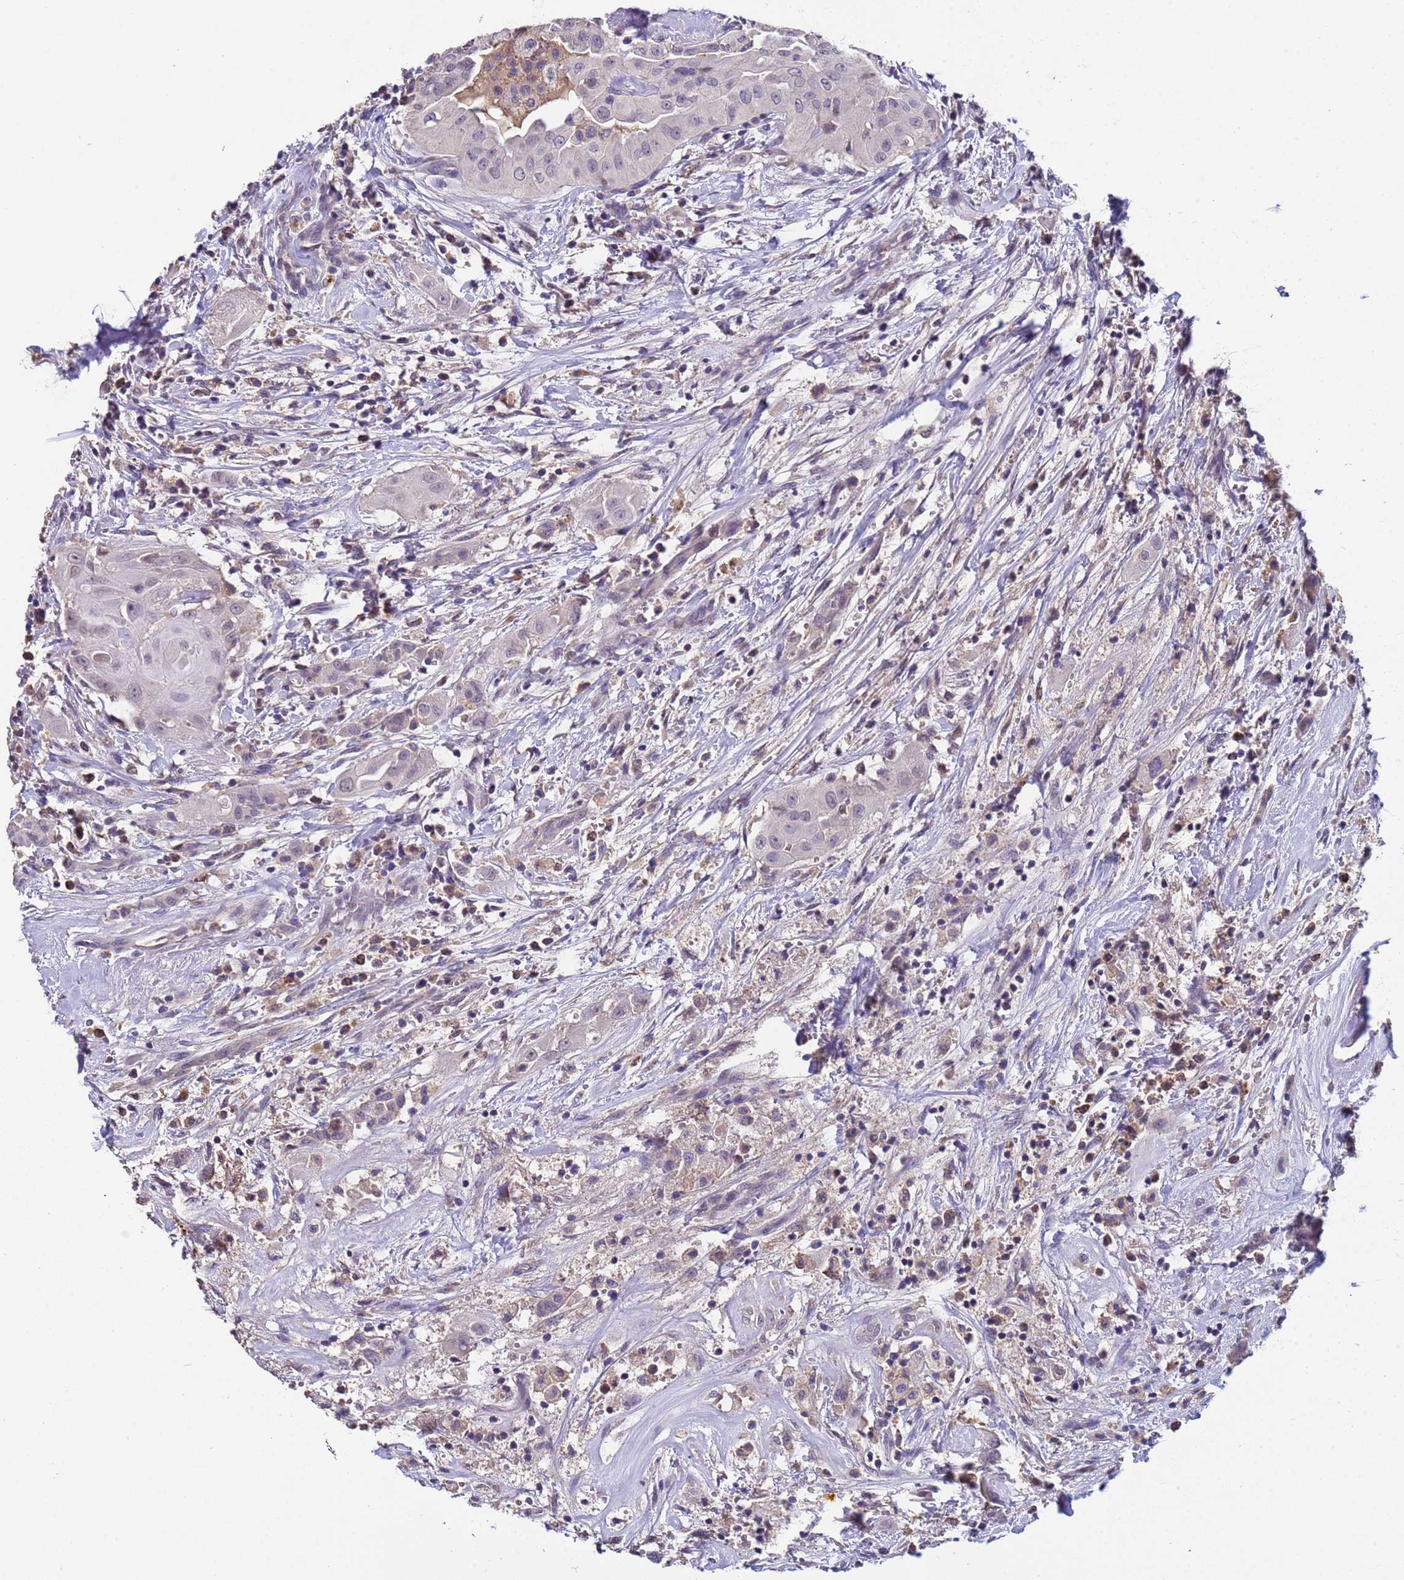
{"staining": {"intensity": "negative", "quantity": "none", "location": "none"}, "tissue": "thyroid cancer", "cell_type": "Tumor cells", "image_type": "cancer", "snomed": [{"axis": "morphology", "description": "Papillary adenocarcinoma, NOS"}, {"axis": "topography", "description": "Thyroid gland"}], "caption": "Immunohistochemistry of human papillary adenocarcinoma (thyroid) demonstrates no expression in tumor cells.", "gene": "ZNF248", "patient": {"sex": "female", "age": 59}}